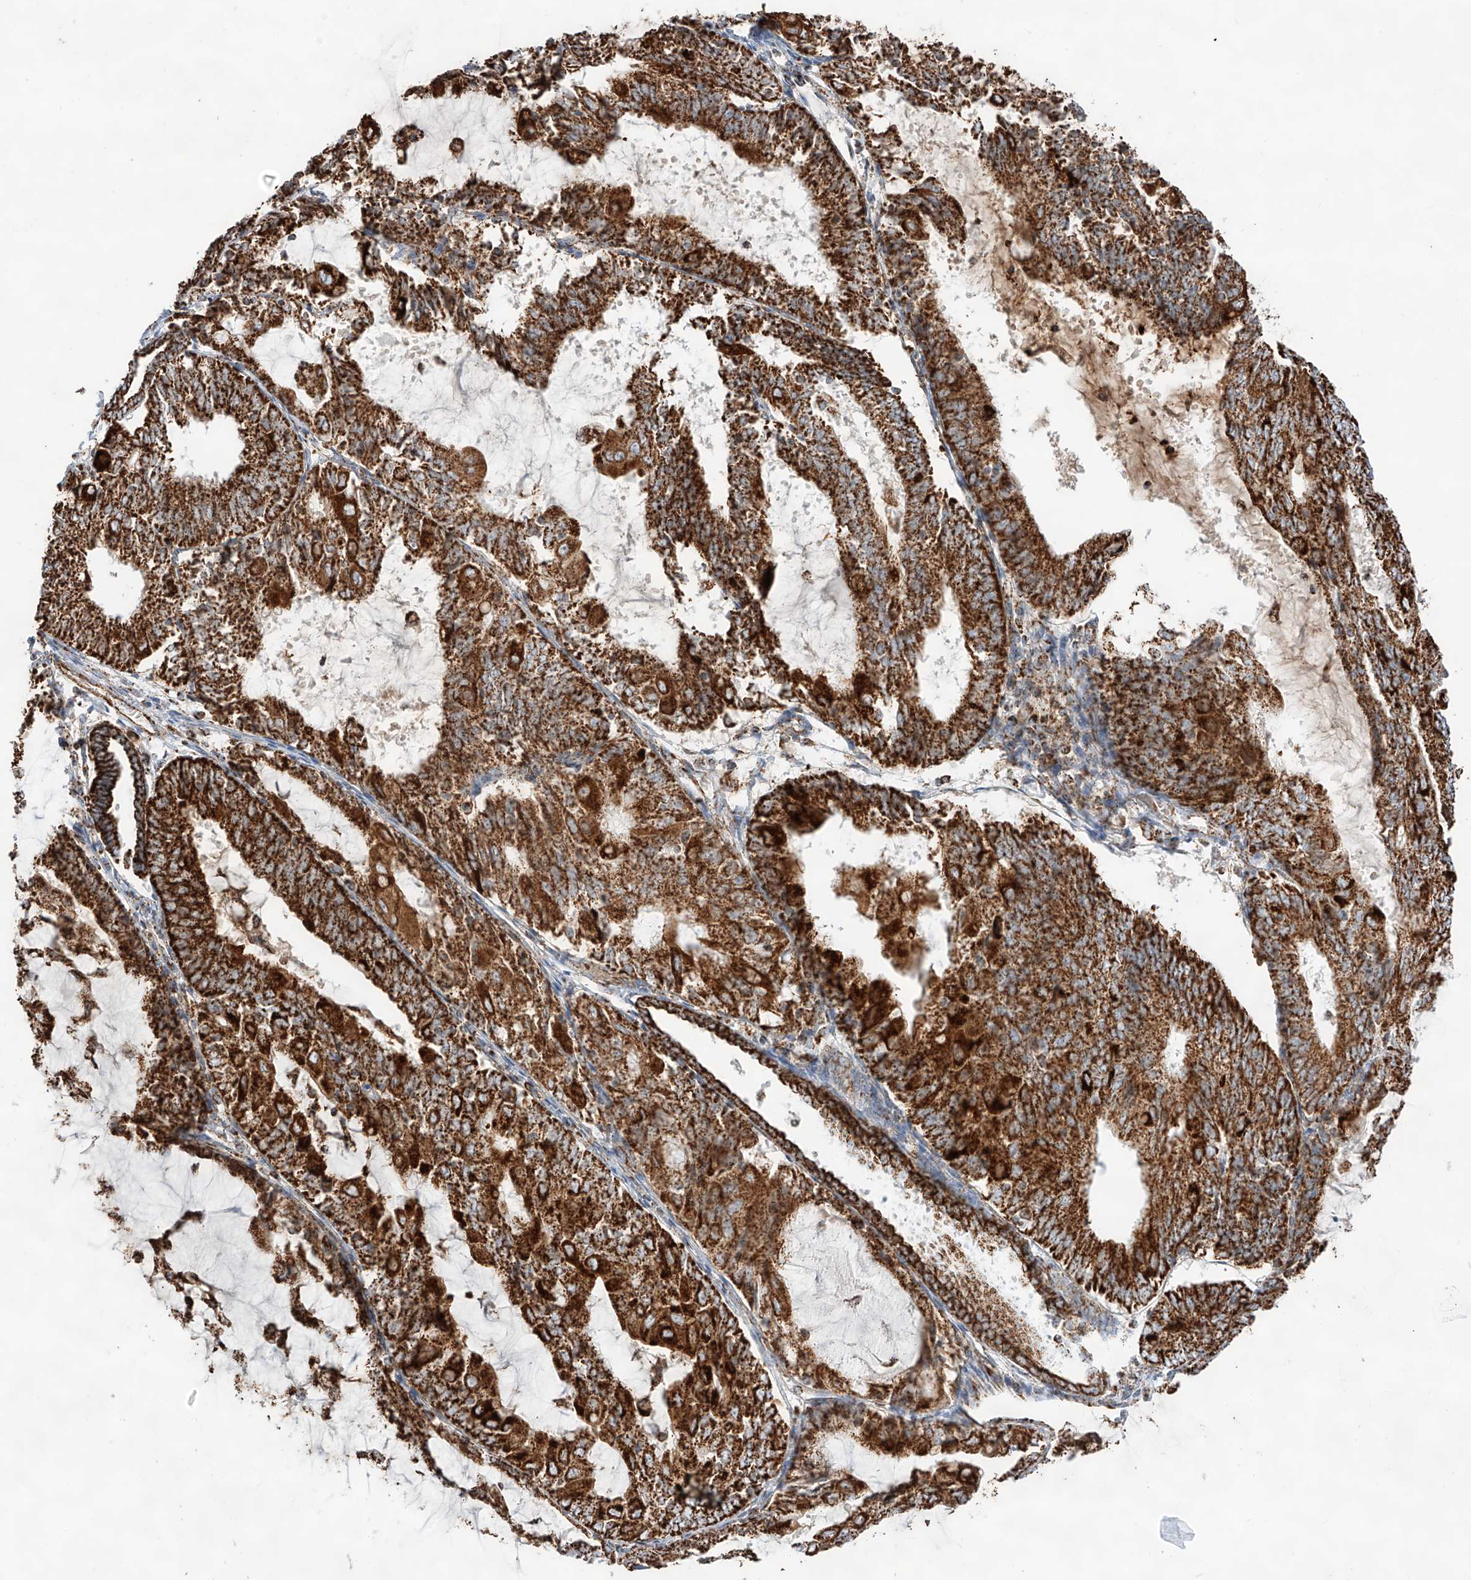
{"staining": {"intensity": "strong", "quantity": ">75%", "location": "cytoplasmic/membranous"}, "tissue": "endometrial cancer", "cell_type": "Tumor cells", "image_type": "cancer", "snomed": [{"axis": "morphology", "description": "Adenocarcinoma, NOS"}, {"axis": "topography", "description": "Endometrium"}], "caption": "Immunohistochemistry (IHC) photomicrograph of neoplastic tissue: endometrial cancer (adenocarcinoma) stained using immunohistochemistry demonstrates high levels of strong protein expression localized specifically in the cytoplasmic/membranous of tumor cells, appearing as a cytoplasmic/membranous brown color.", "gene": "TTC27", "patient": {"sex": "female", "age": 81}}